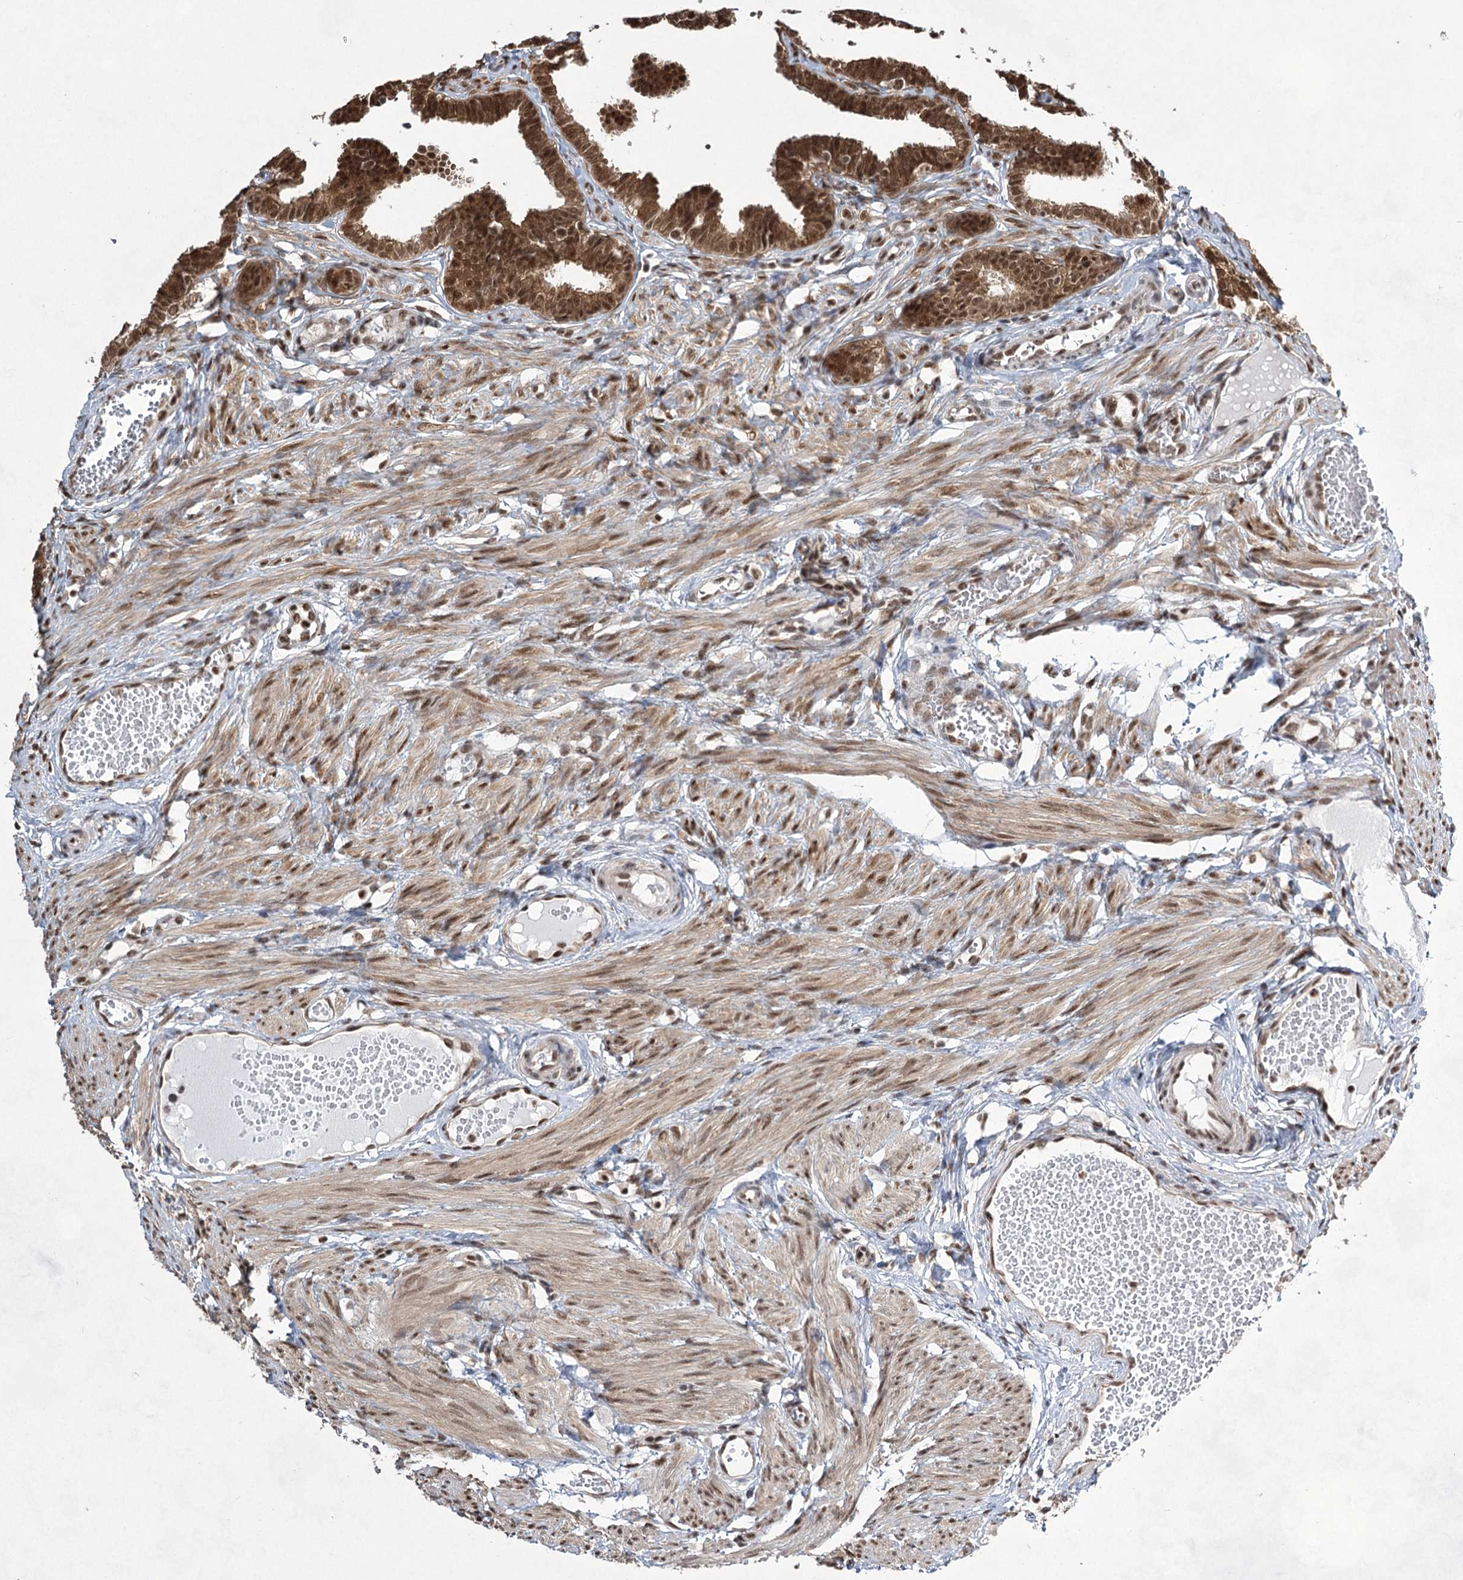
{"staining": {"intensity": "strong", "quantity": ">75%", "location": "cytoplasmic/membranous,nuclear"}, "tissue": "fallopian tube", "cell_type": "Glandular cells", "image_type": "normal", "snomed": [{"axis": "morphology", "description": "Normal tissue, NOS"}, {"axis": "topography", "description": "Fallopian tube"}, {"axis": "topography", "description": "Ovary"}], "caption": "Immunohistochemical staining of normal fallopian tube demonstrates >75% levels of strong cytoplasmic/membranous,nuclear protein staining in approximately >75% of glandular cells. (DAB (3,3'-diaminobenzidine) IHC with brightfield microscopy, high magnification).", "gene": "ZCCHC8", "patient": {"sex": "female", "age": 23}}